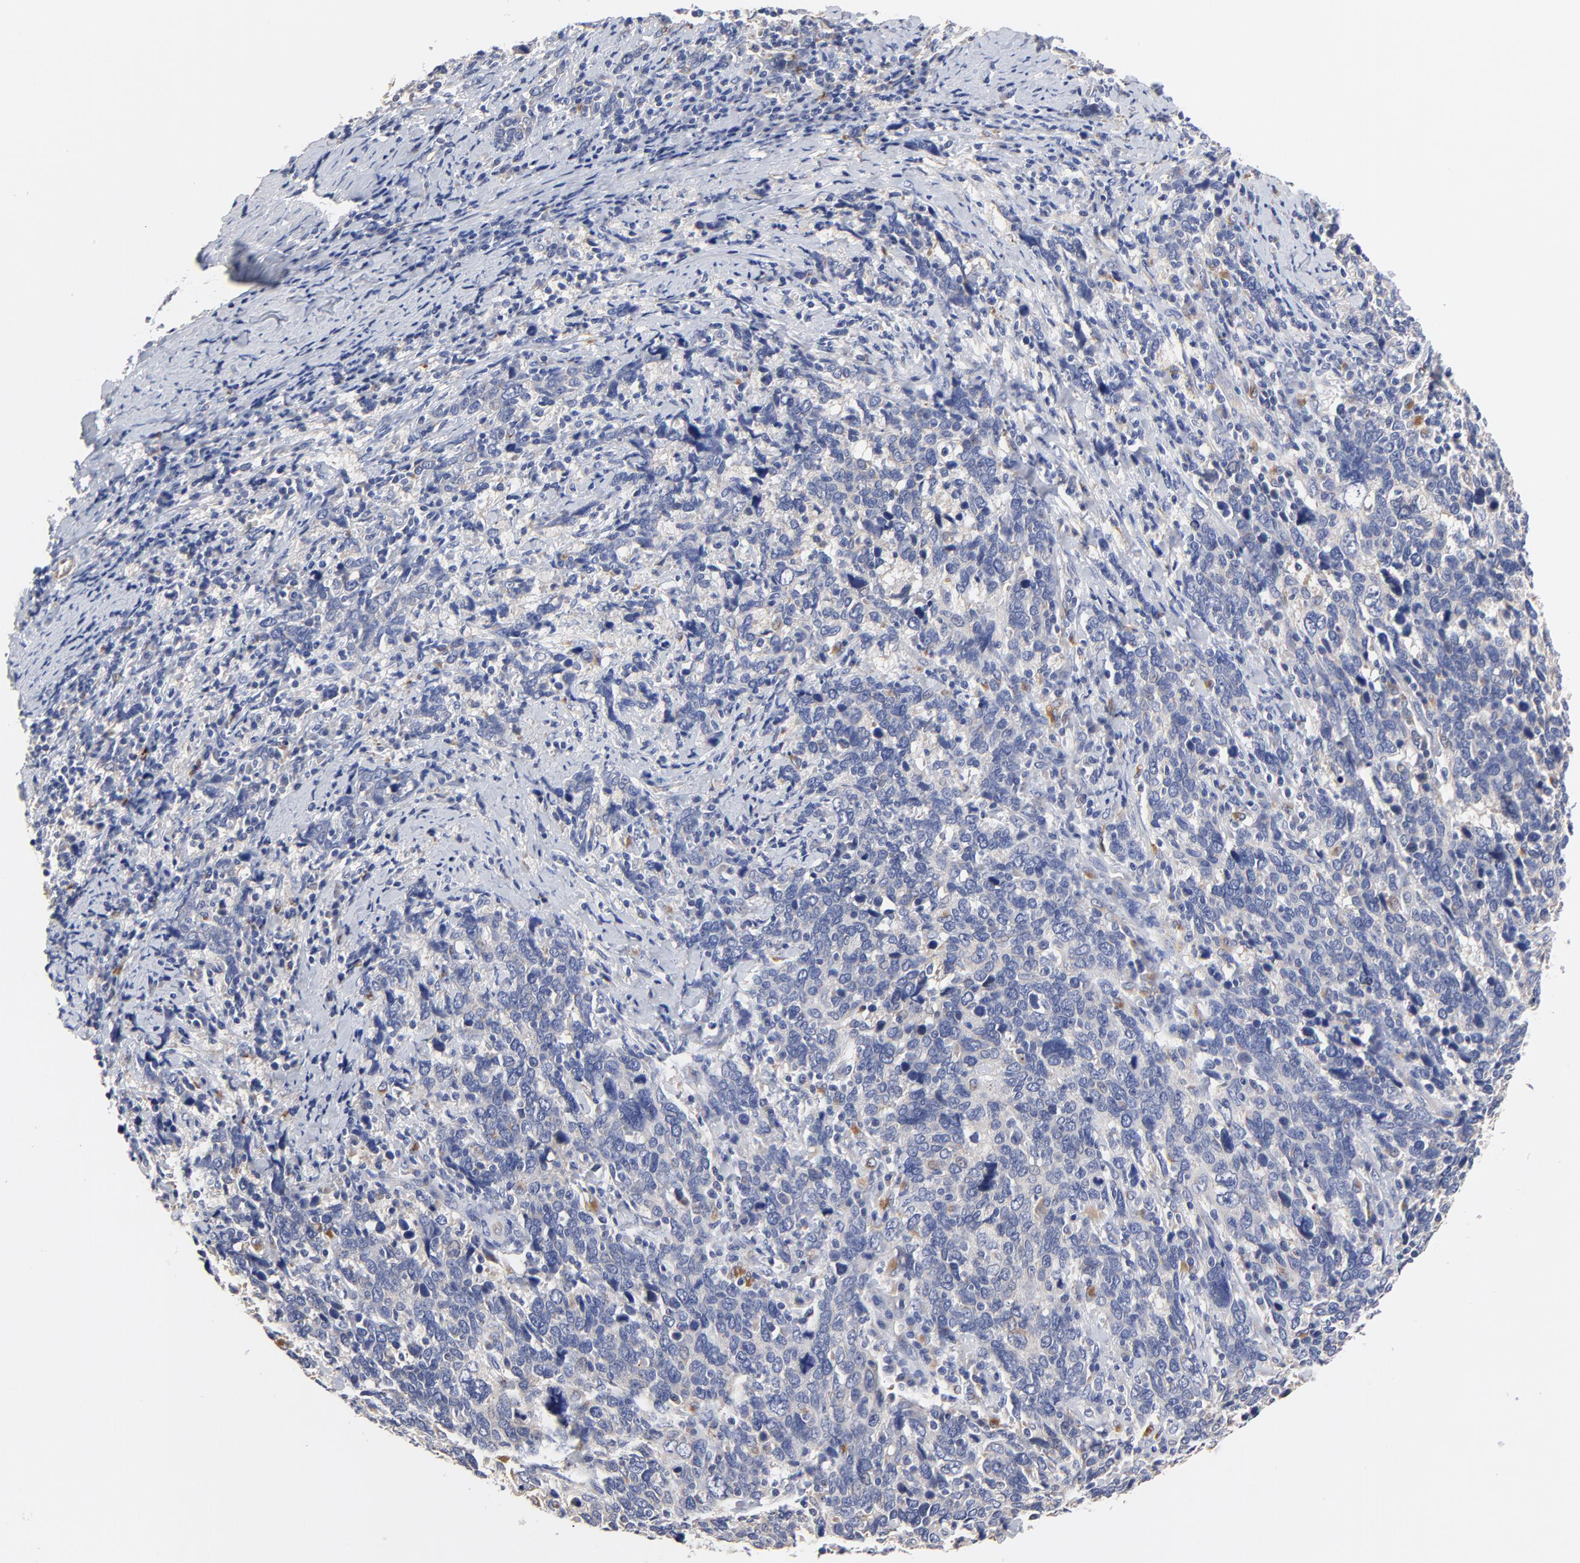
{"staining": {"intensity": "negative", "quantity": "none", "location": "none"}, "tissue": "cervical cancer", "cell_type": "Tumor cells", "image_type": "cancer", "snomed": [{"axis": "morphology", "description": "Squamous cell carcinoma, NOS"}, {"axis": "topography", "description": "Cervix"}], "caption": "Immunohistochemistry image of human cervical cancer (squamous cell carcinoma) stained for a protein (brown), which reveals no expression in tumor cells. (DAB (3,3'-diaminobenzidine) immunohistochemistry (IHC), high magnification).", "gene": "FBXL2", "patient": {"sex": "female", "age": 41}}